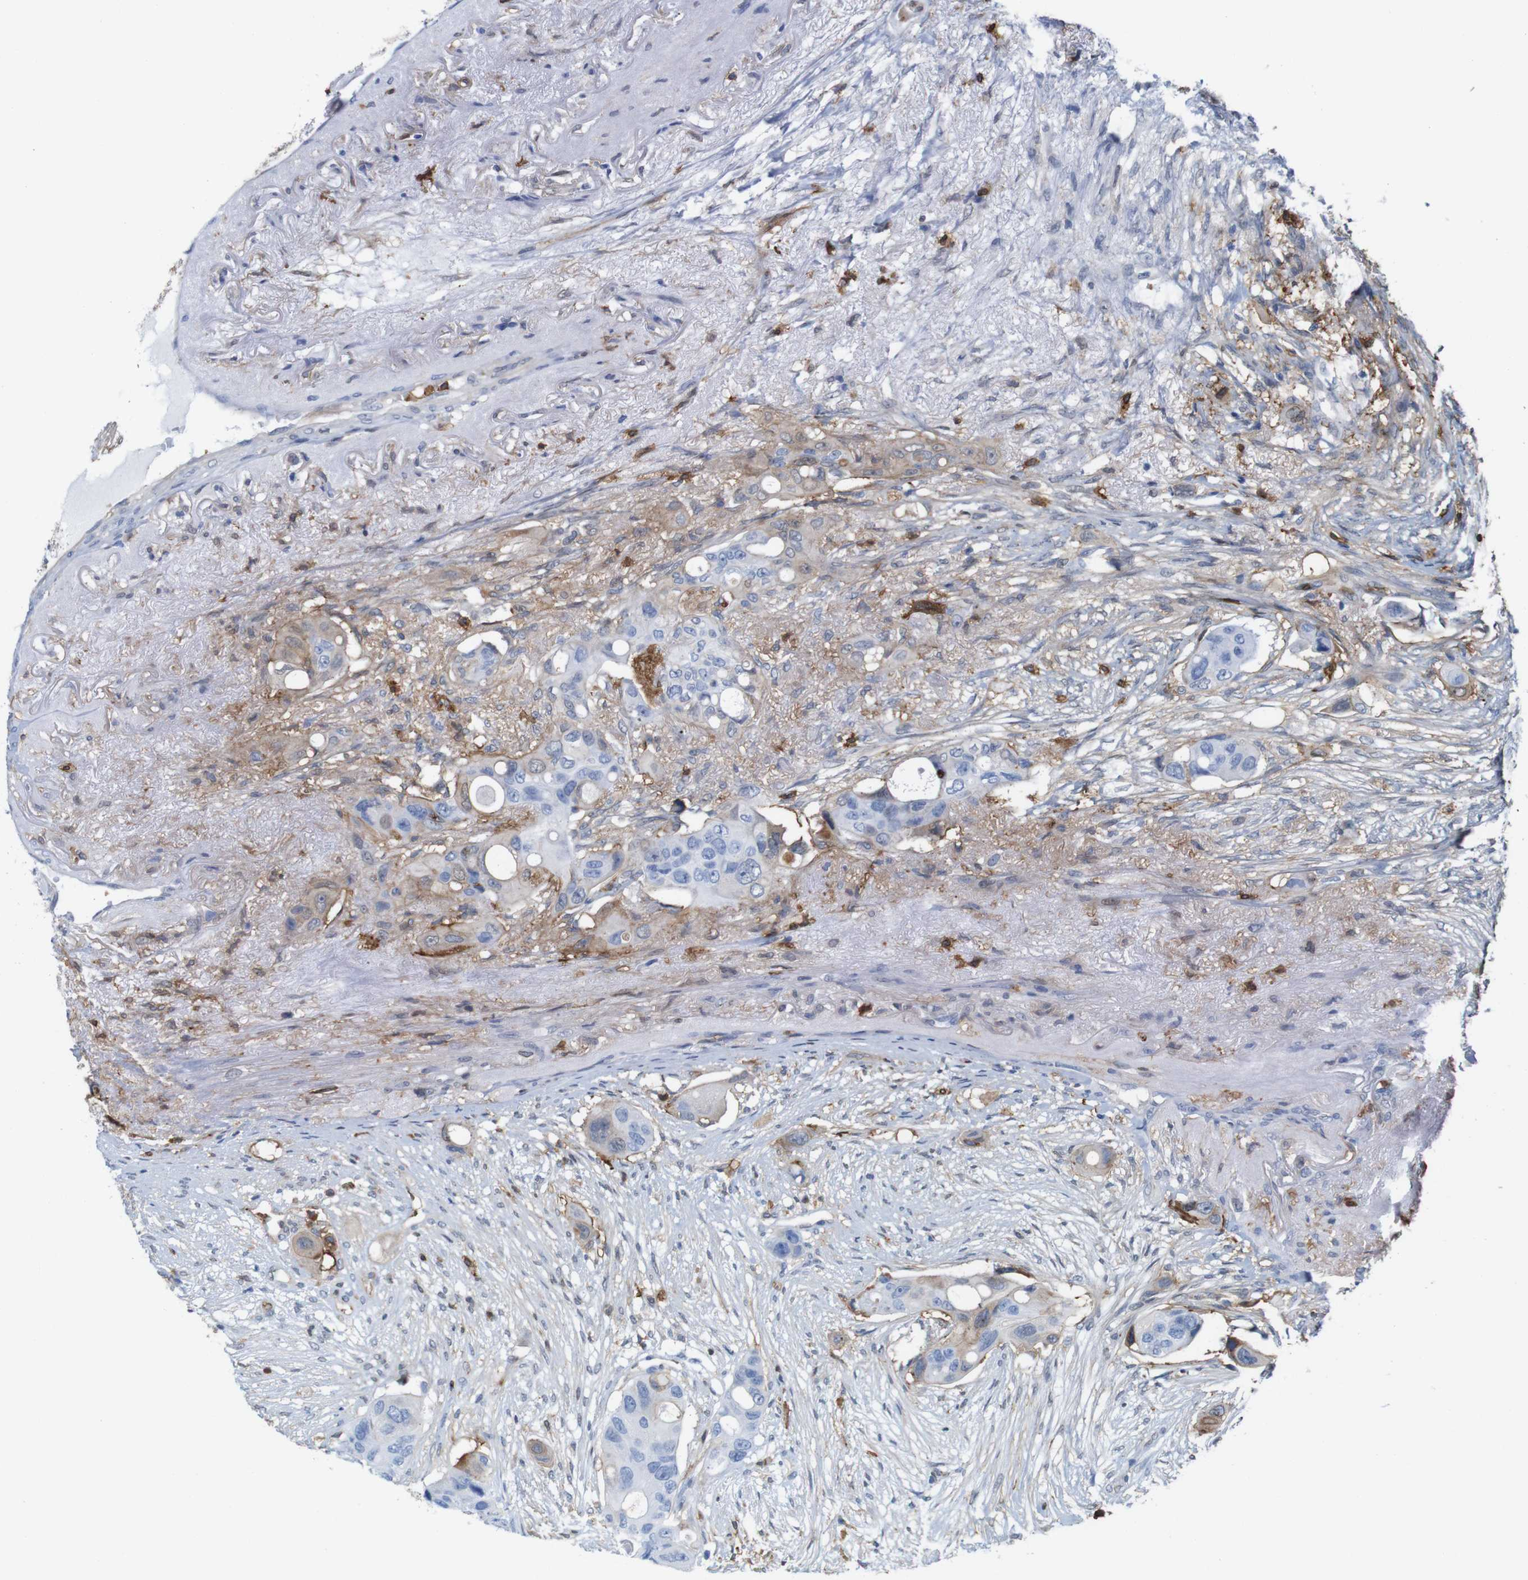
{"staining": {"intensity": "weak", "quantity": "<25%", "location": "cytoplasmic/membranous"}, "tissue": "colorectal cancer", "cell_type": "Tumor cells", "image_type": "cancer", "snomed": [{"axis": "morphology", "description": "Adenocarcinoma, NOS"}, {"axis": "topography", "description": "Colon"}], "caption": "This is an immunohistochemistry (IHC) image of colorectal adenocarcinoma. There is no positivity in tumor cells.", "gene": "ANXA1", "patient": {"sex": "female", "age": 57}}